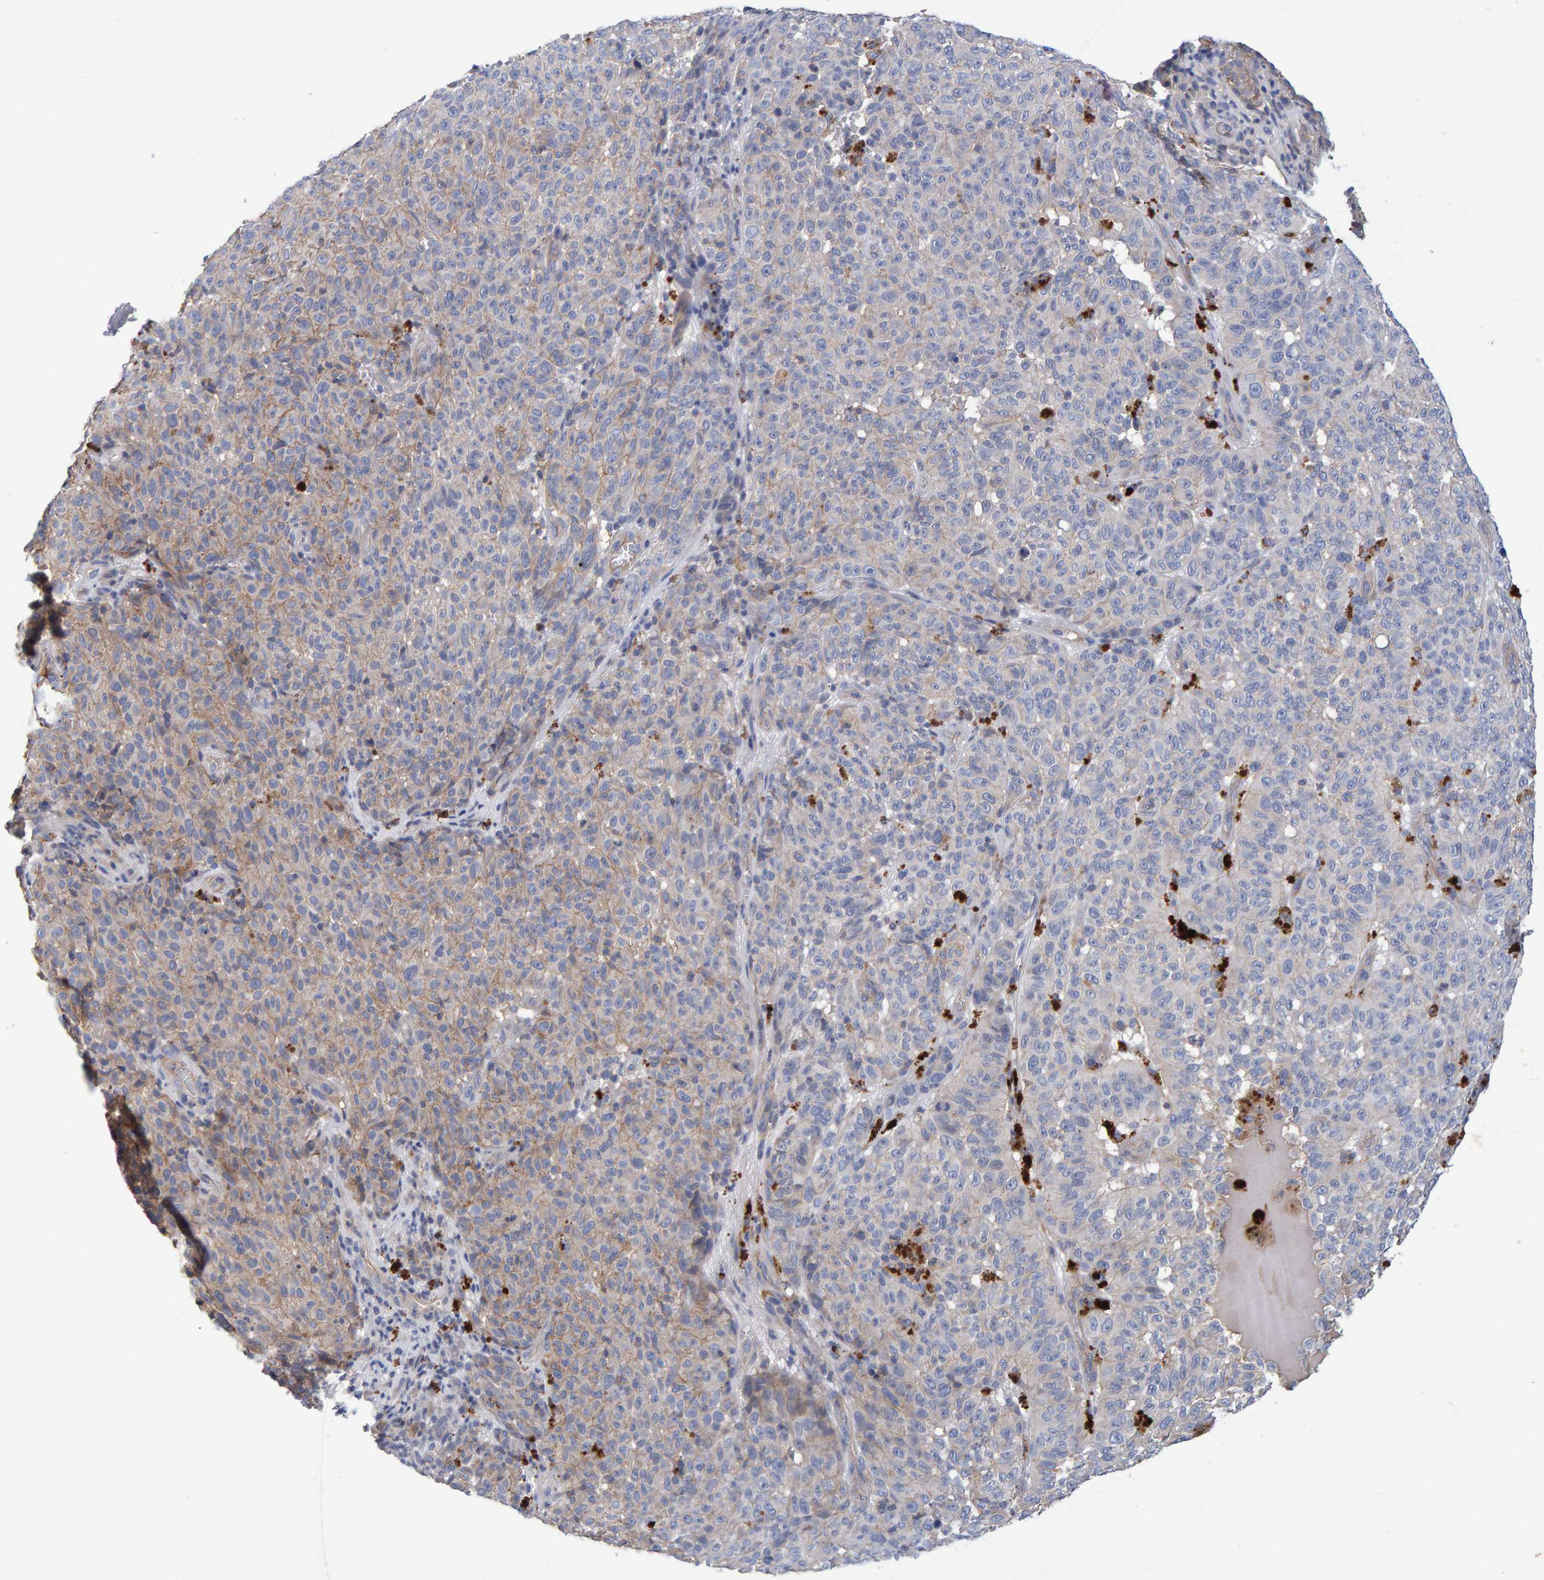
{"staining": {"intensity": "weak", "quantity": "<25%", "location": "cytoplasmic/membranous"}, "tissue": "melanoma", "cell_type": "Tumor cells", "image_type": "cancer", "snomed": [{"axis": "morphology", "description": "Malignant melanoma, NOS"}, {"axis": "topography", "description": "Skin"}], "caption": "The histopathology image exhibits no significant positivity in tumor cells of malignant melanoma.", "gene": "EFR3A", "patient": {"sex": "female", "age": 82}}